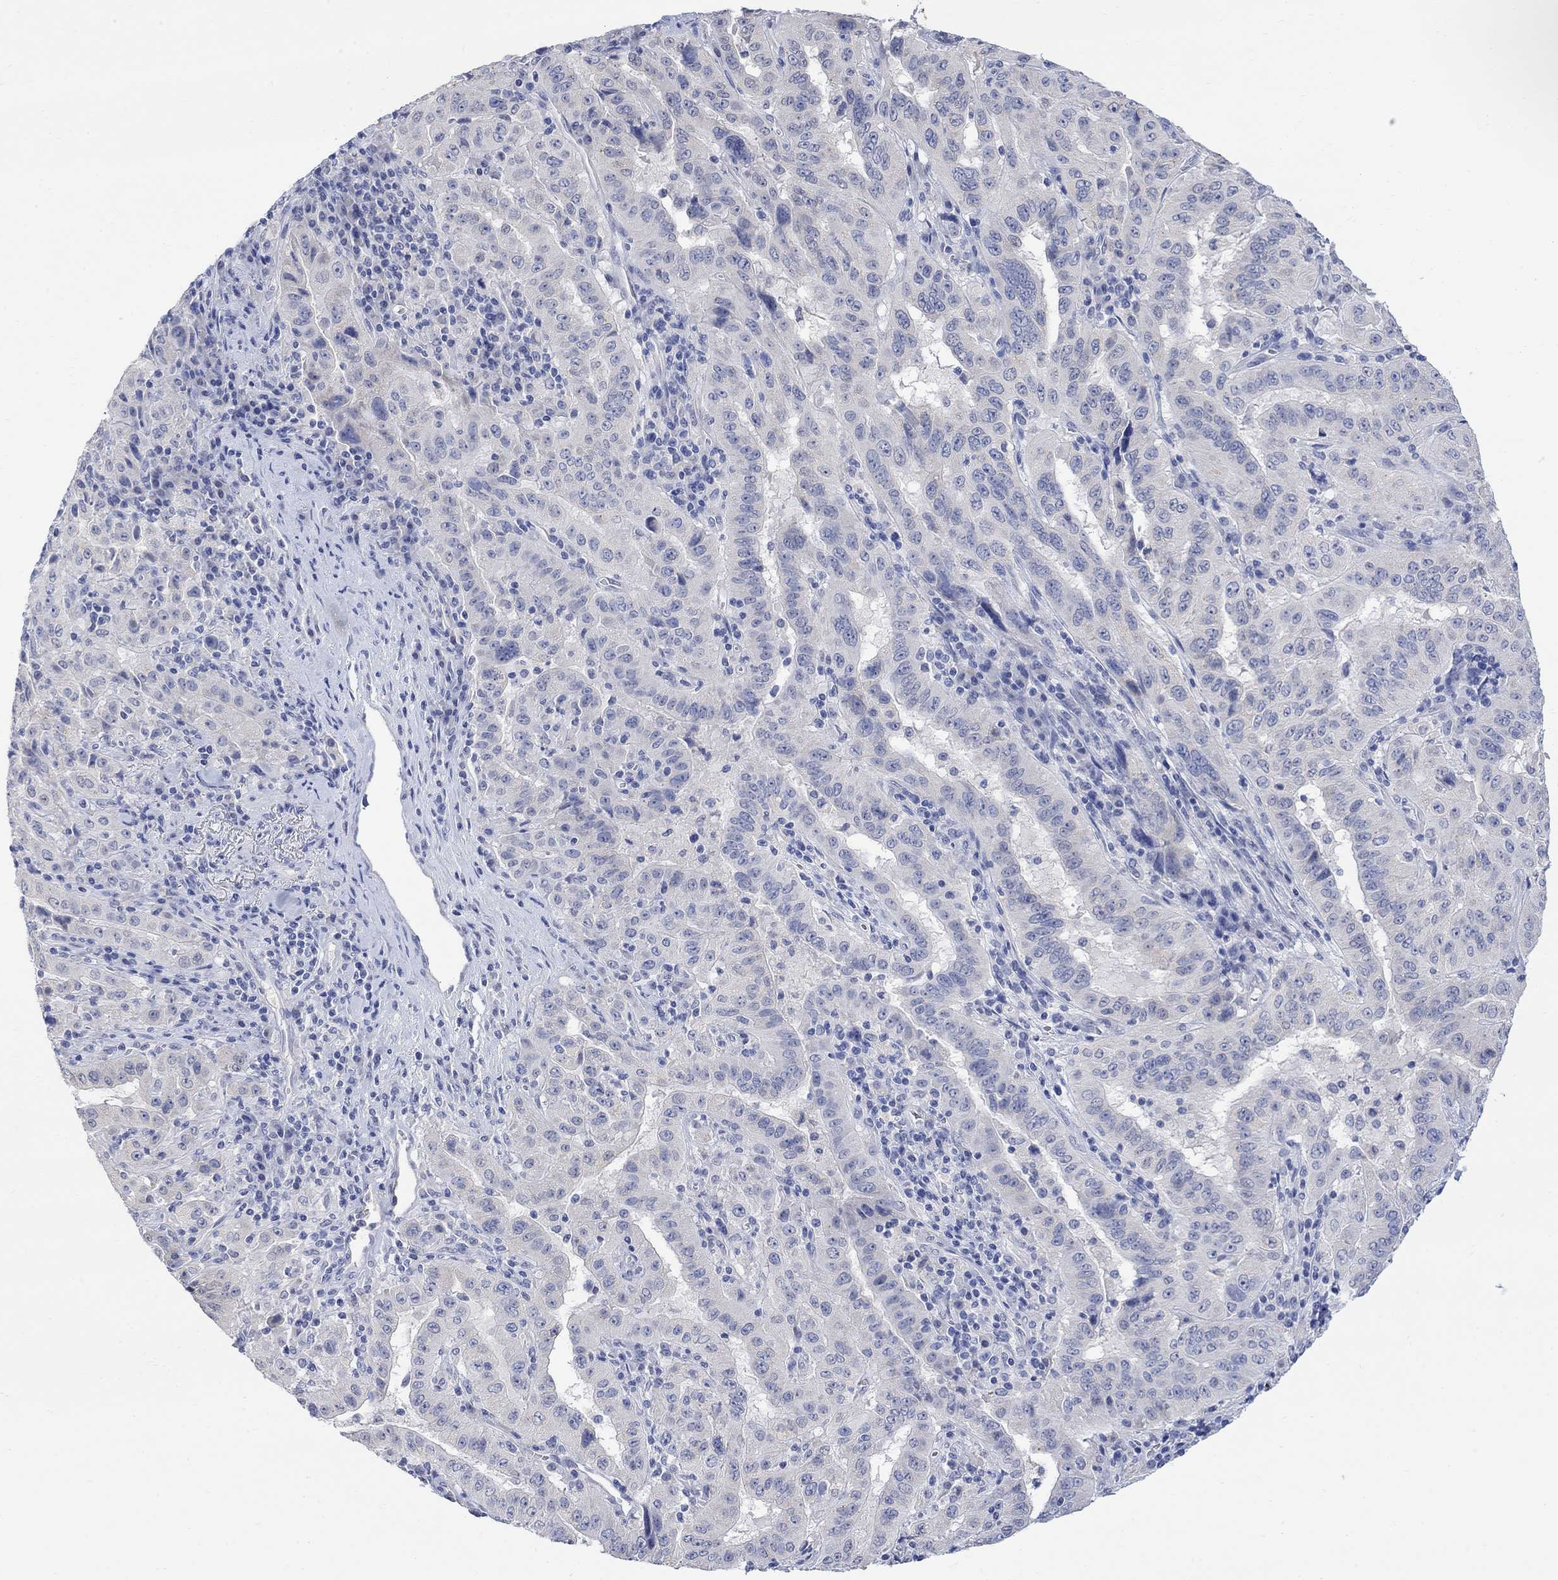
{"staining": {"intensity": "negative", "quantity": "none", "location": "none"}, "tissue": "pancreatic cancer", "cell_type": "Tumor cells", "image_type": "cancer", "snomed": [{"axis": "morphology", "description": "Adenocarcinoma, NOS"}, {"axis": "topography", "description": "Pancreas"}], "caption": "Adenocarcinoma (pancreatic) stained for a protein using IHC demonstrates no expression tumor cells.", "gene": "FBP2", "patient": {"sex": "male", "age": 63}}